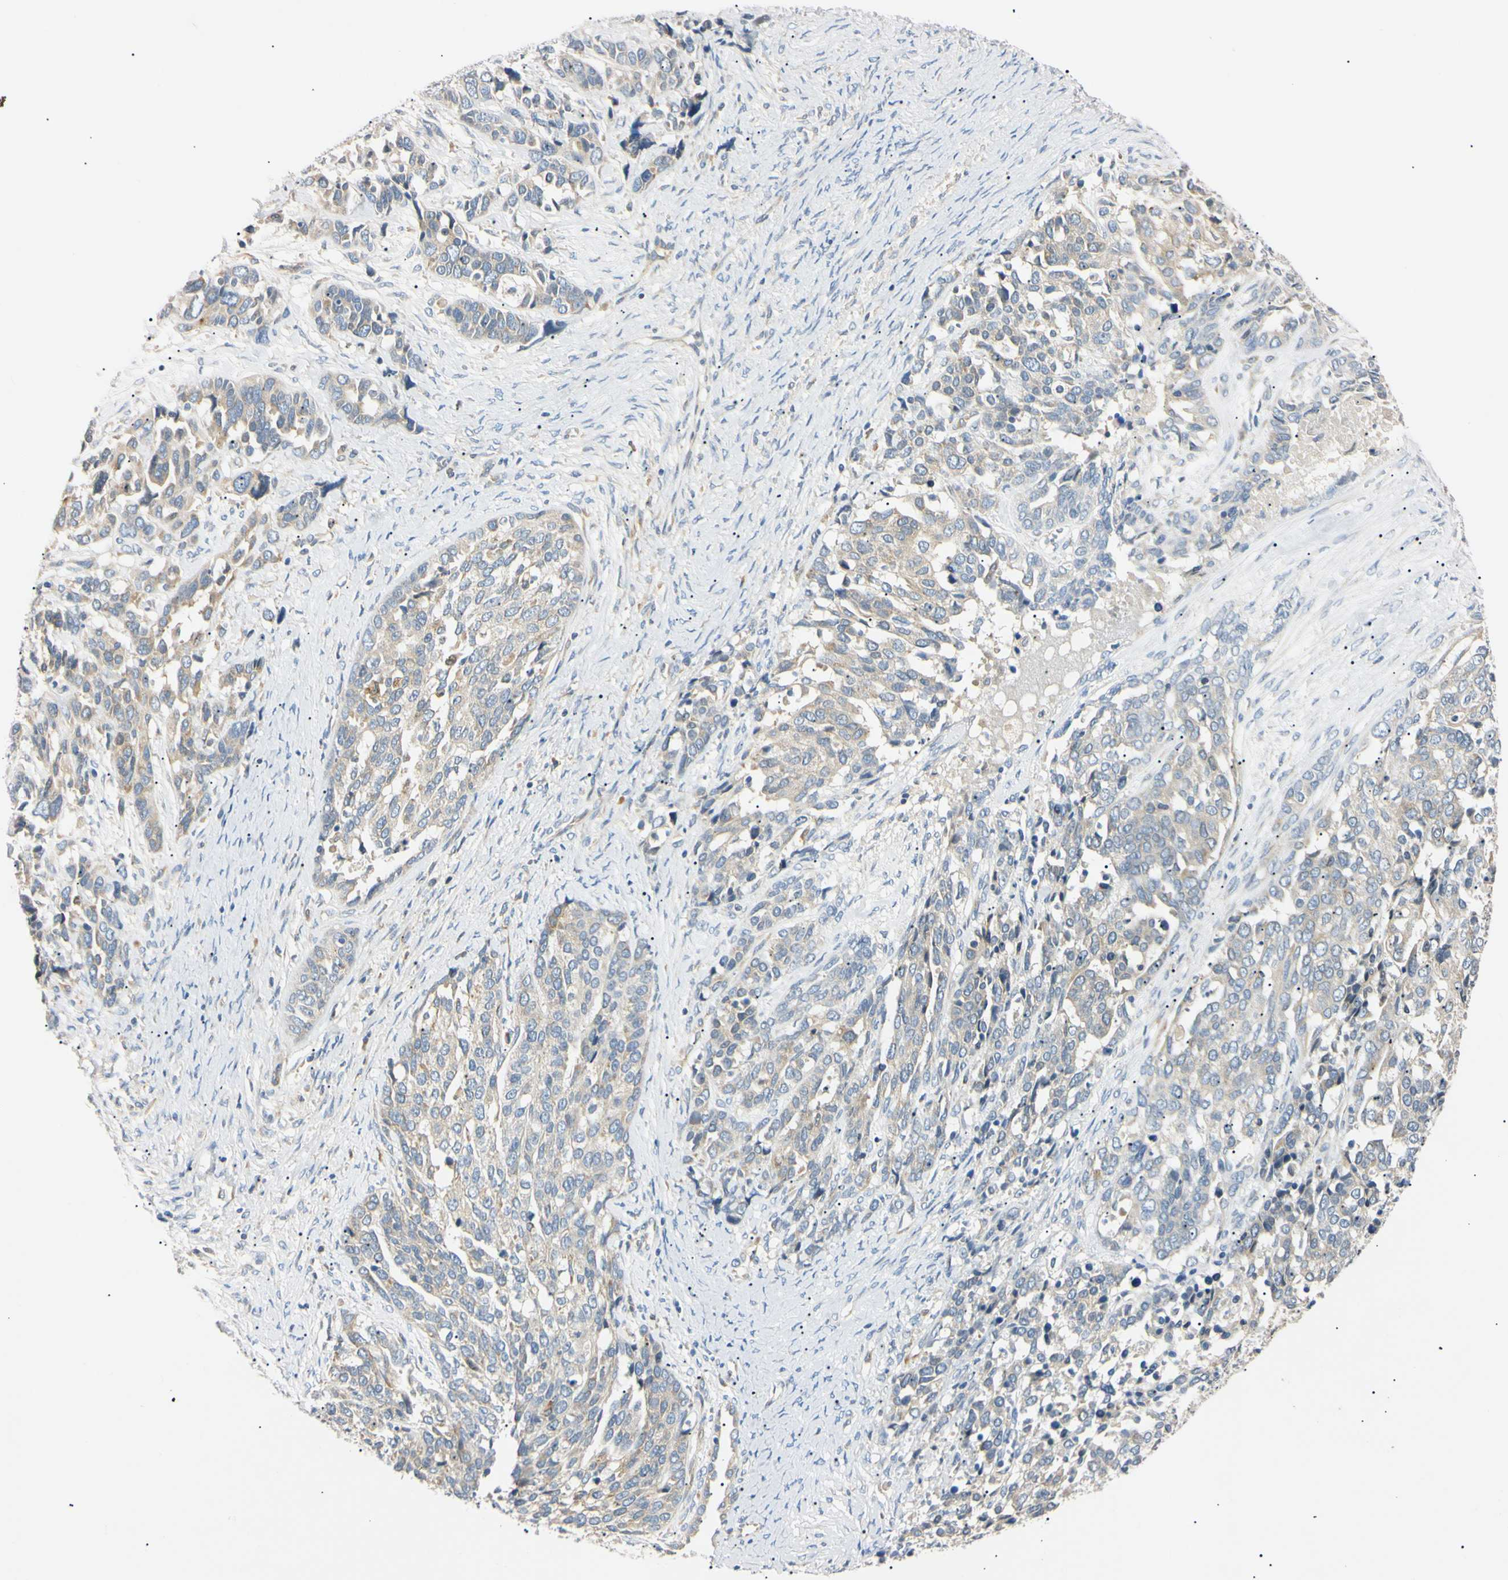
{"staining": {"intensity": "weak", "quantity": "25%-75%", "location": "cytoplasmic/membranous"}, "tissue": "ovarian cancer", "cell_type": "Tumor cells", "image_type": "cancer", "snomed": [{"axis": "morphology", "description": "Cystadenocarcinoma, serous, NOS"}, {"axis": "topography", "description": "Ovary"}], "caption": "Immunohistochemical staining of ovarian cancer (serous cystadenocarcinoma) exhibits low levels of weak cytoplasmic/membranous protein staining in about 25%-75% of tumor cells. The protein of interest is stained brown, and the nuclei are stained in blue (DAB (3,3'-diaminobenzidine) IHC with brightfield microscopy, high magnification).", "gene": "DNAJB12", "patient": {"sex": "female", "age": 44}}